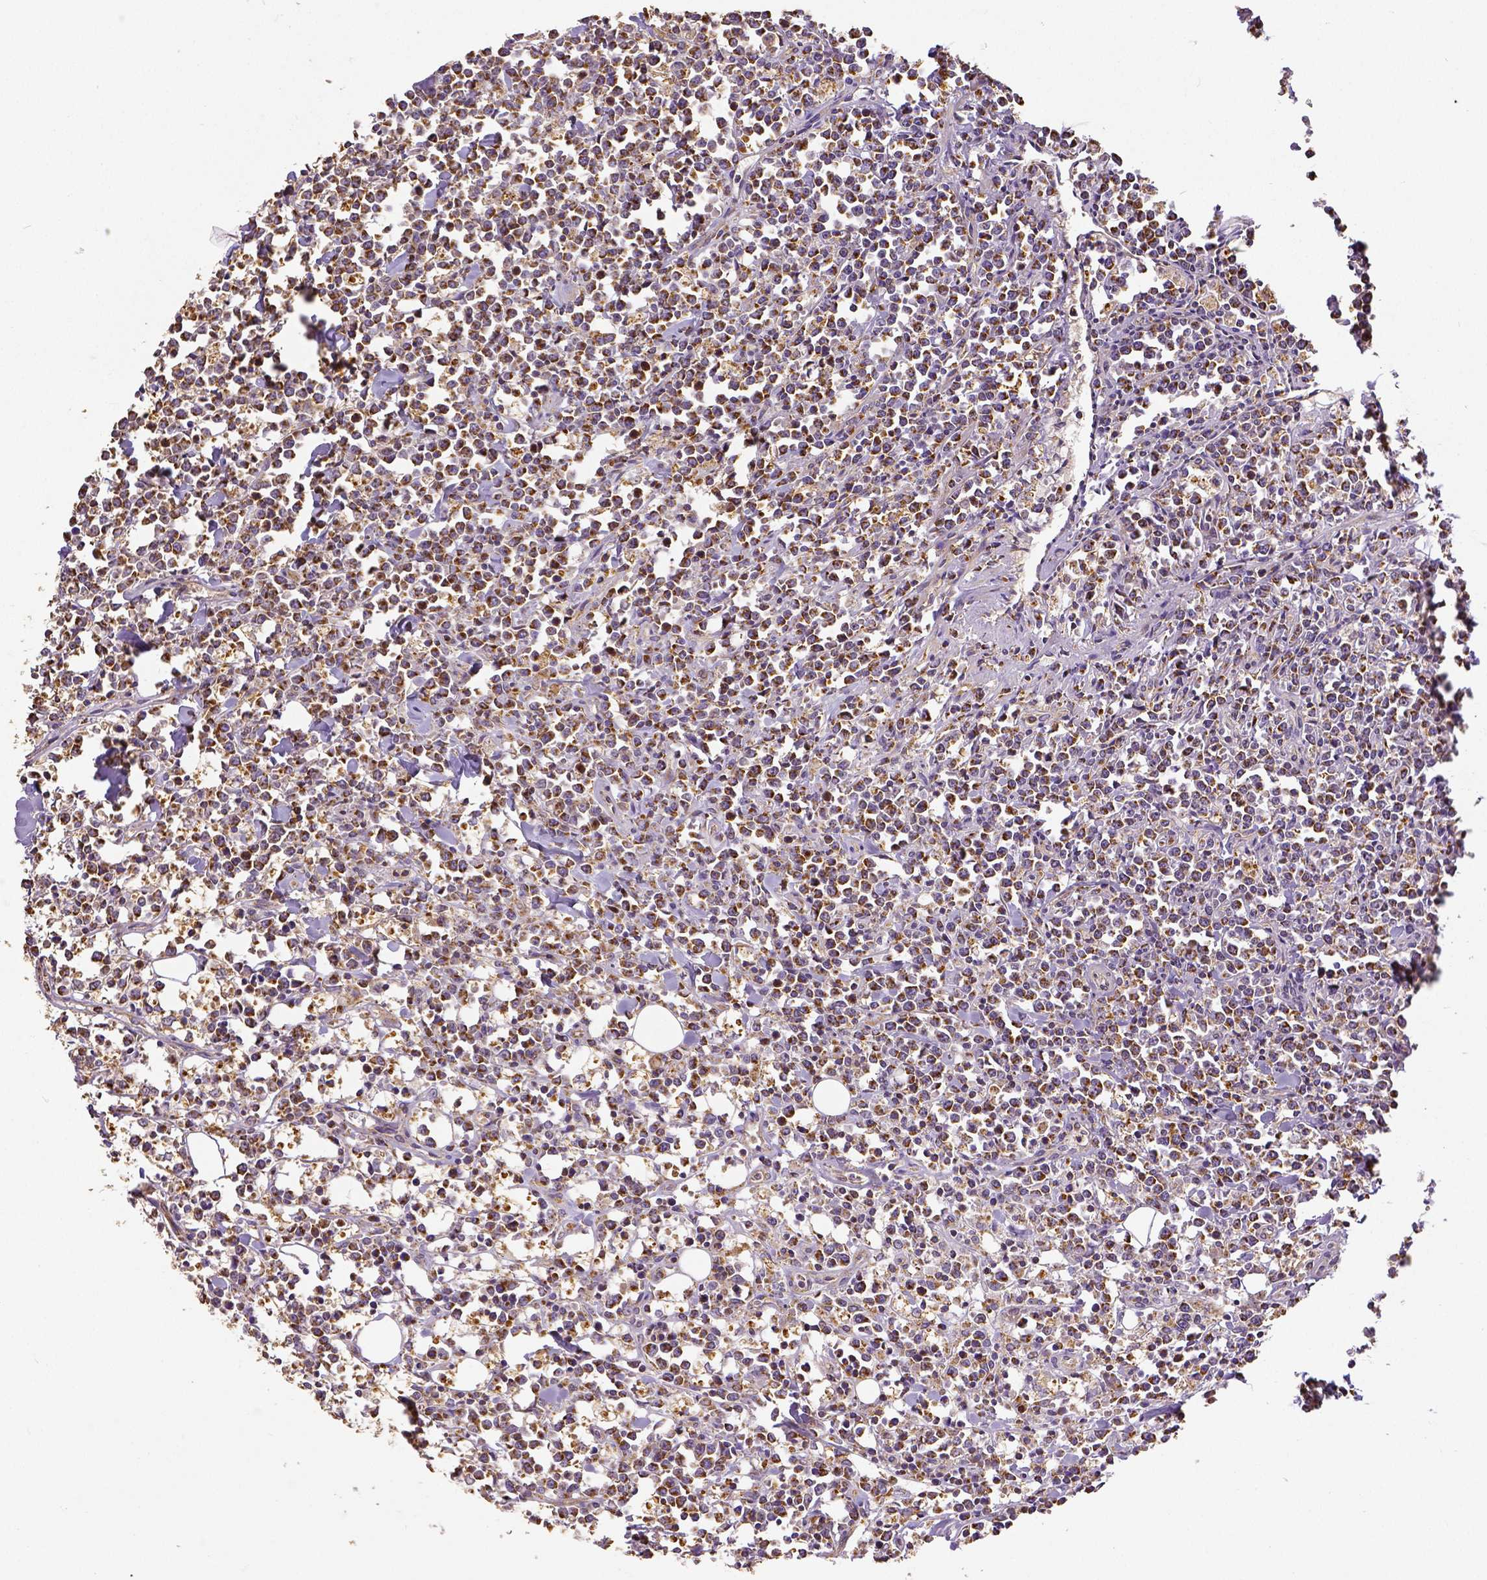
{"staining": {"intensity": "moderate", "quantity": ">75%", "location": "cytoplasmic/membranous"}, "tissue": "lymphoma", "cell_type": "Tumor cells", "image_type": "cancer", "snomed": [{"axis": "morphology", "description": "Malignant lymphoma, non-Hodgkin's type, High grade"}, {"axis": "topography", "description": "Small intestine"}], "caption": "IHC histopathology image of human lymphoma stained for a protein (brown), which exhibits medium levels of moderate cytoplasmic/membranous staining in approximately >75% of tumor cells.", "gene": "SDHB", "patient": {"sex": "female", "age": 56}}